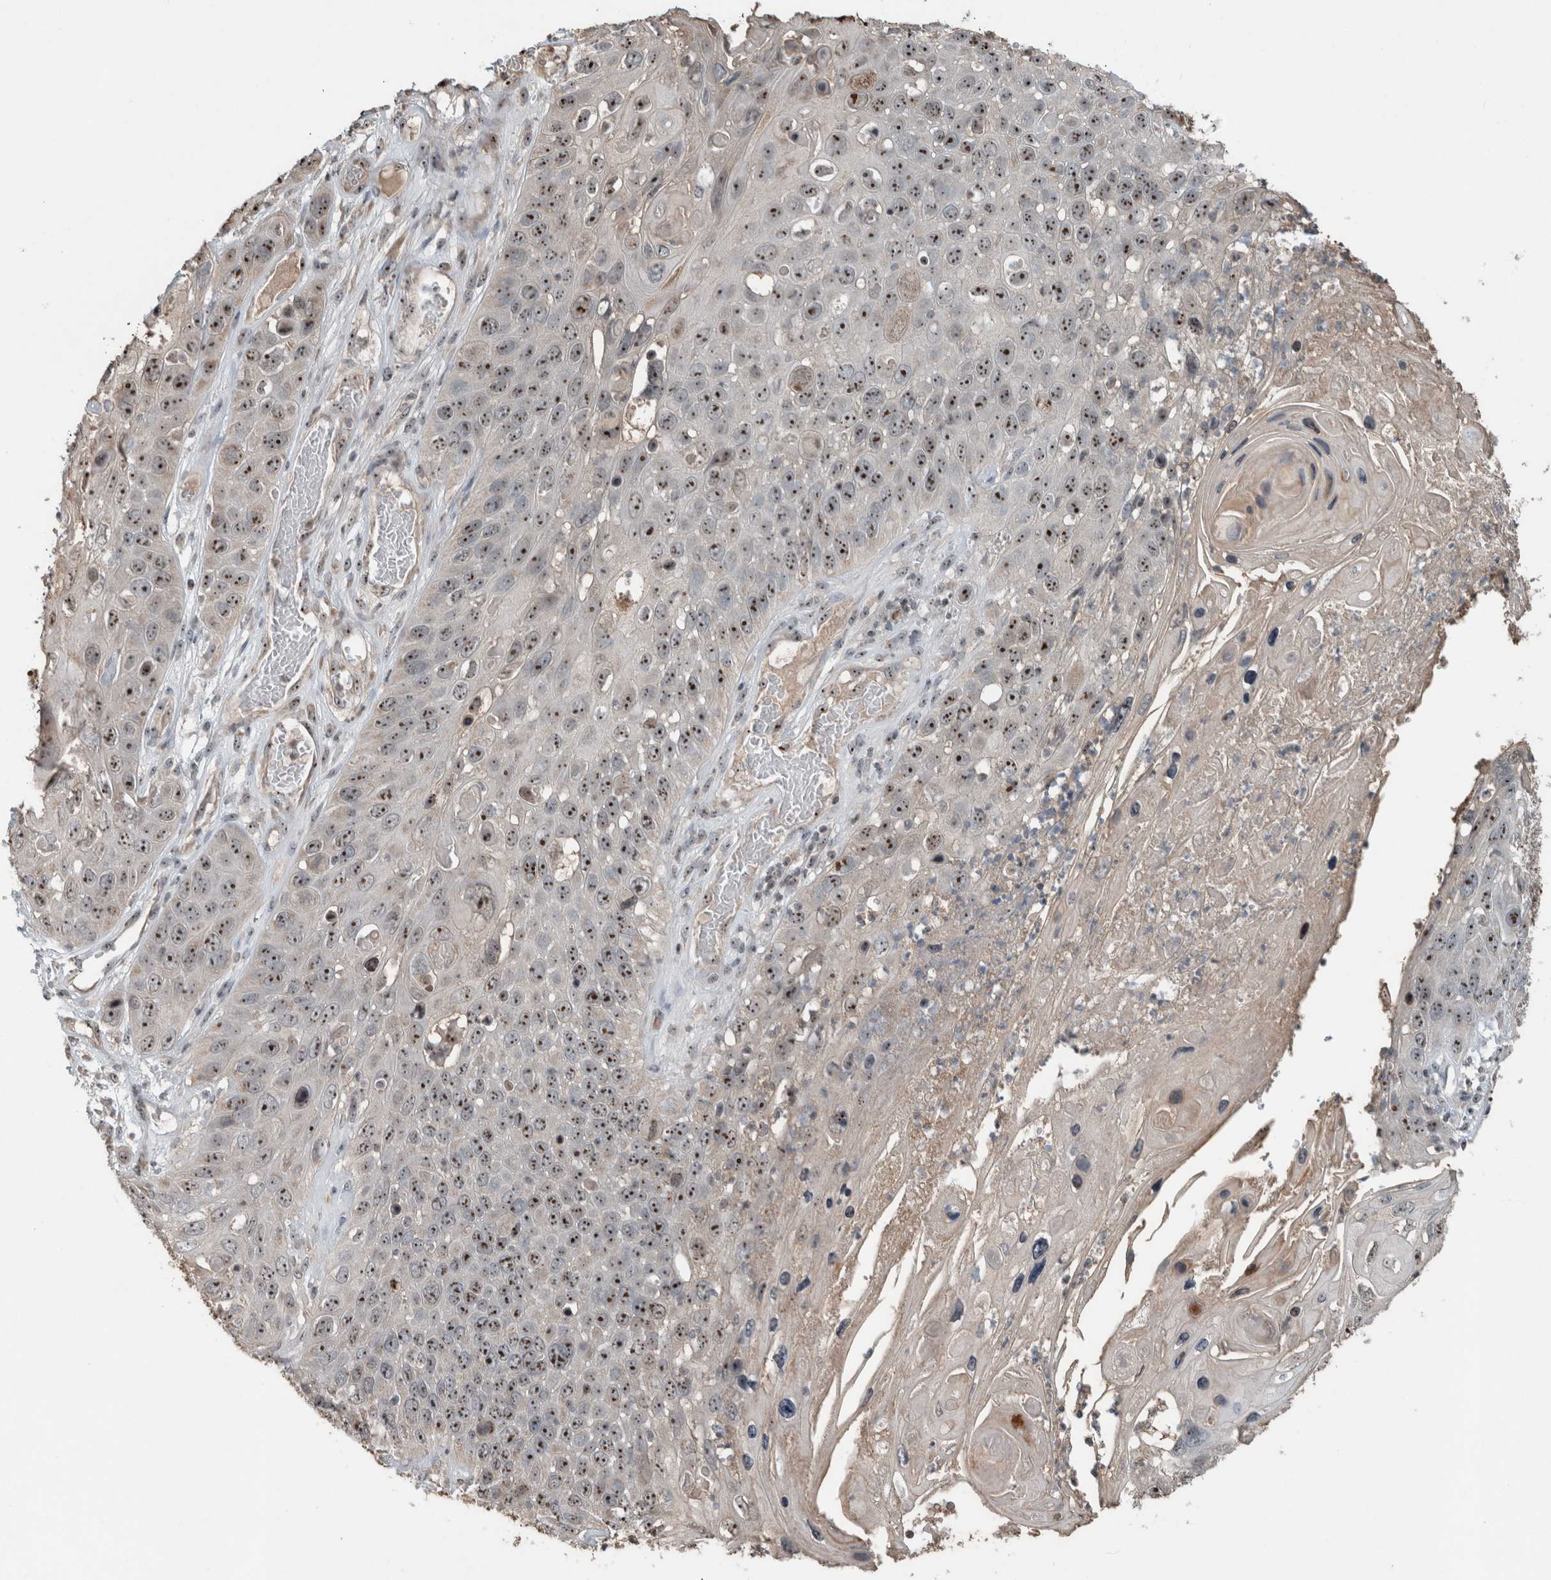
{"staining": {"intensity": "strong", "quantity": ">75%", "location": "nuclear"}, "tissue": "skin cancer", "cell_type": "Tumor cells", "image_type": "cancer", "snomed": [{"axis": "morphology", "description": "Squamous cell carcinoma, NOS"}, {"axis": "topography", "description": "Skin"}], "caption": "Skin squamous cell carcinoma was stained to show a protein in brown. There is high levels of strong nuclear staining in approximately >75% of tumor cells.", "gene": "RPF1", "patient": {"sex": "male", "age": 55}}